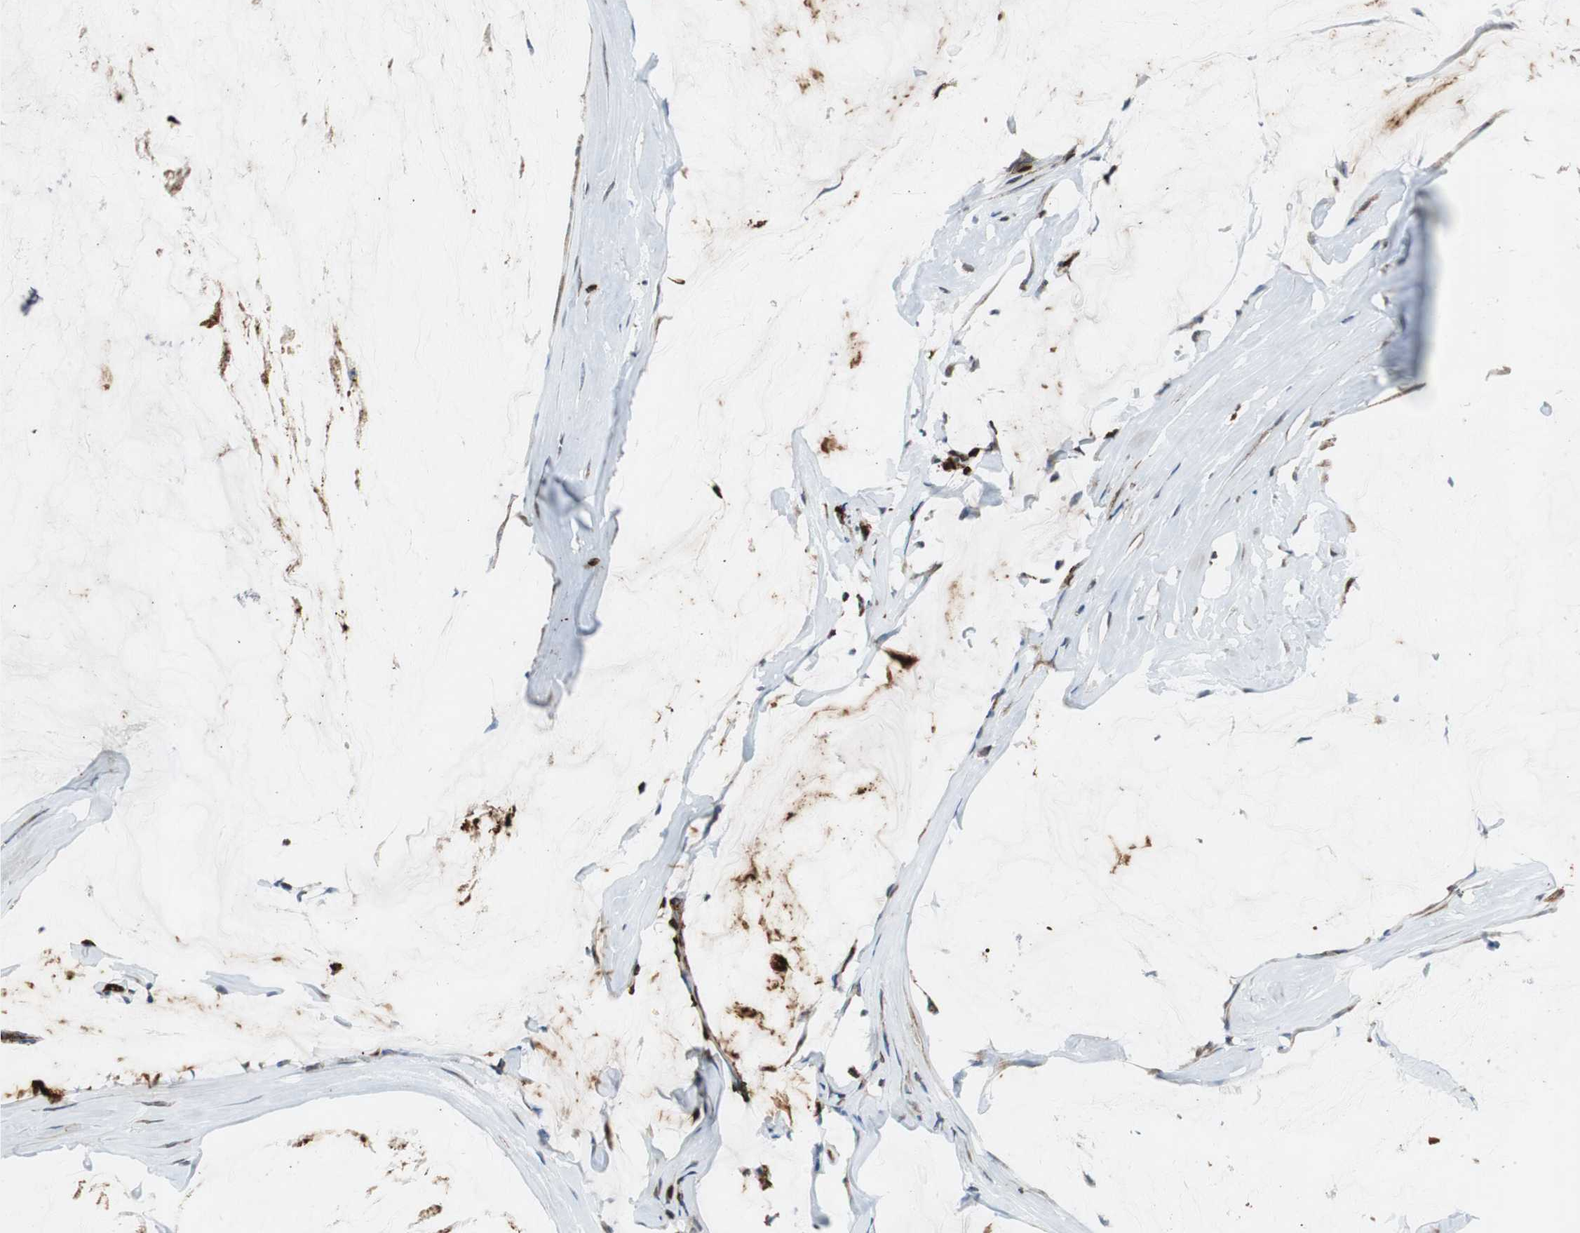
{"staining": {"intensity": "strong", "quantity": ">75%", "location": "cytoplasmic/membranous"}, "tissue": "ovarian cancer", "cell_type": "Tumor cells", "image_type": "cancer", "snomed": [{"axis": "morphology", "description": "Cystadenocarcinoma, mucinous, NOS"}, {"axis": "topography", "description": "Ovary"}], "caption": "This is an image of immunohistochemistry (IHC) staining of ovarian cancer (mucinous cystadenocarcinoma), which shows strong positivity in the cytoplasmic/membranous of tumor cells.", "gene": "TUBA4A", "patient": {"sex": "female", "age": 39}}